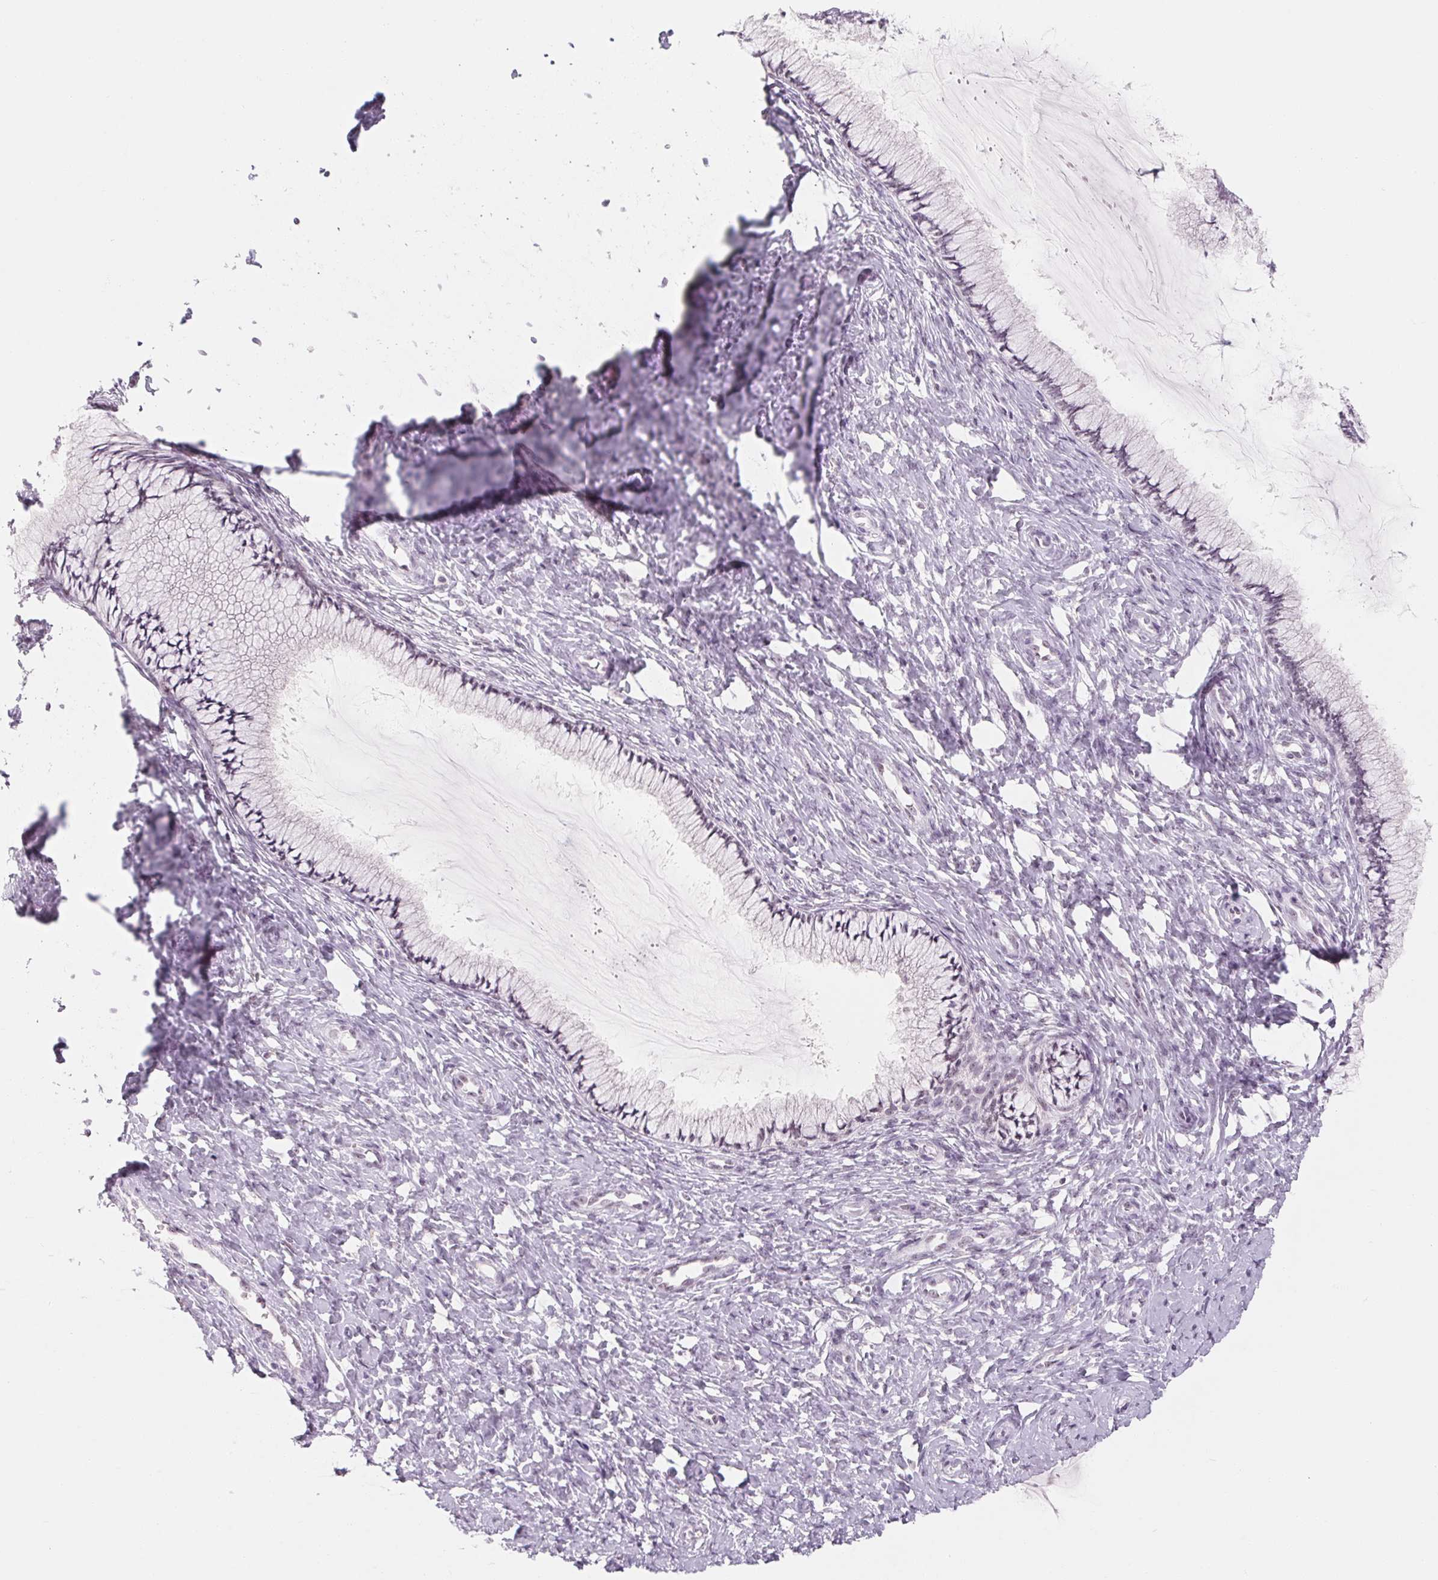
{"staining": {"intensity": "negative", "quantity": "none", "location": "none"}, "tissue": "cervix", "cell_type": "Glandular cells", "image_type": "normal", "snomed": [{"axis": "morphology", "description": "Normal tissue, NOS"}, {"axis": "topography", "description": "Cervix"}], "caption": "Immunohistochemical staining of benign human cervix reveals no significant expression in glandular cells.", "gene": "ZIC4", "patient": {"sex": "female", "age": 37}}